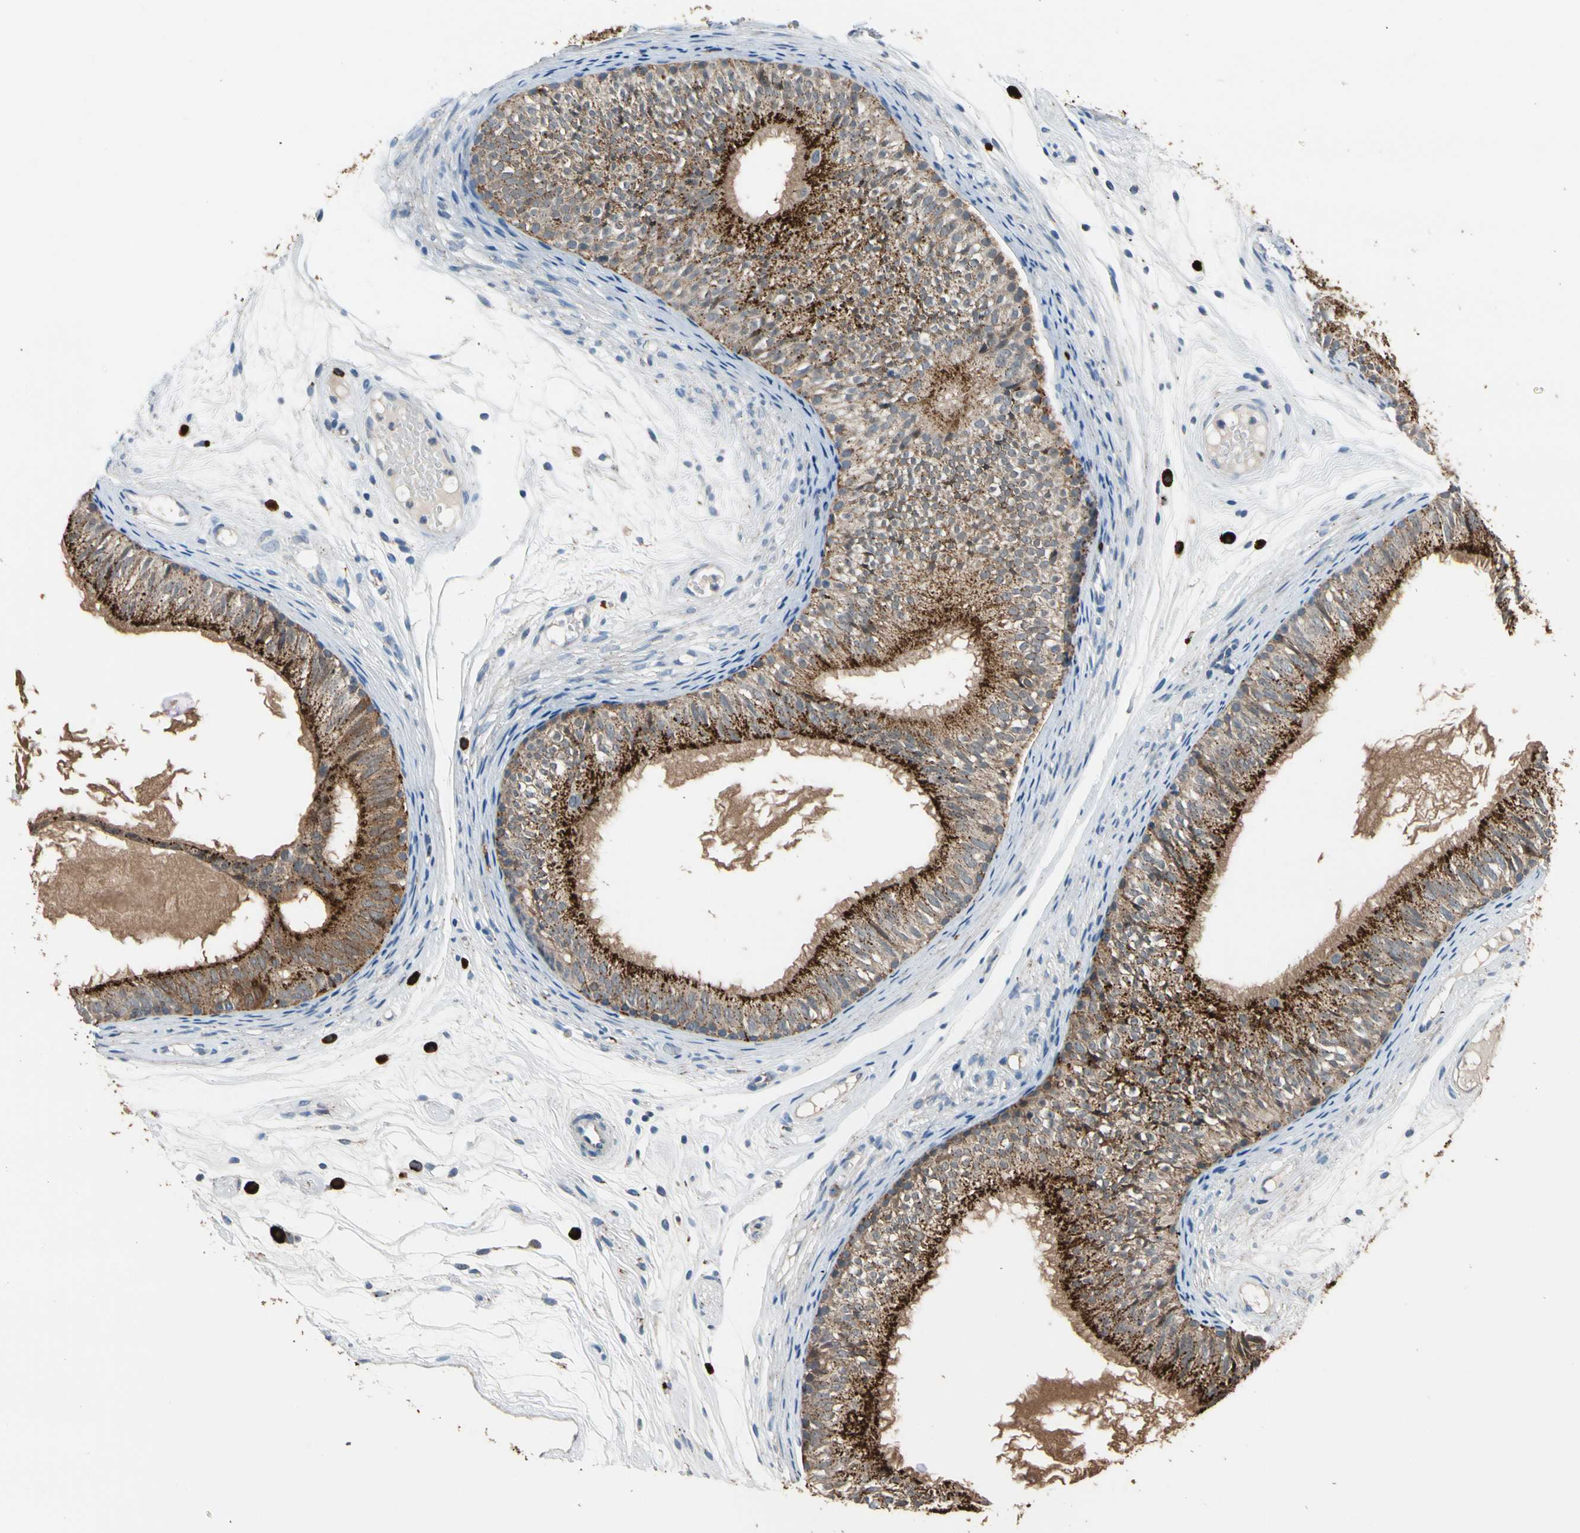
{"staining": {"intensity": "strong", "quantity": "25%-75%", "location": "cytoplasmic/membranous"}, "tissue": "epididymis", "cell_type": "Glandular cells", "image_type": "normal", "snomed": [{"axis": "morphology", "description": "Normal tissue, NOS"}, {"axis": "morphology", "description": "Atrophy, NOS"}, {"axis": "topography", "description": "Testis"}, {"axis": "topography", "description": "Epididymis"}], "caption": "Benign epididymis shows strong cytoplasmic/membranous positivity in approximately 25%-75% of glandular cells Immunohistochemistry stains the protein of interest in brown and the nuclei are stained blue..", "gene": "GM2A", "patient": {"sex": "male", "age": 18}}